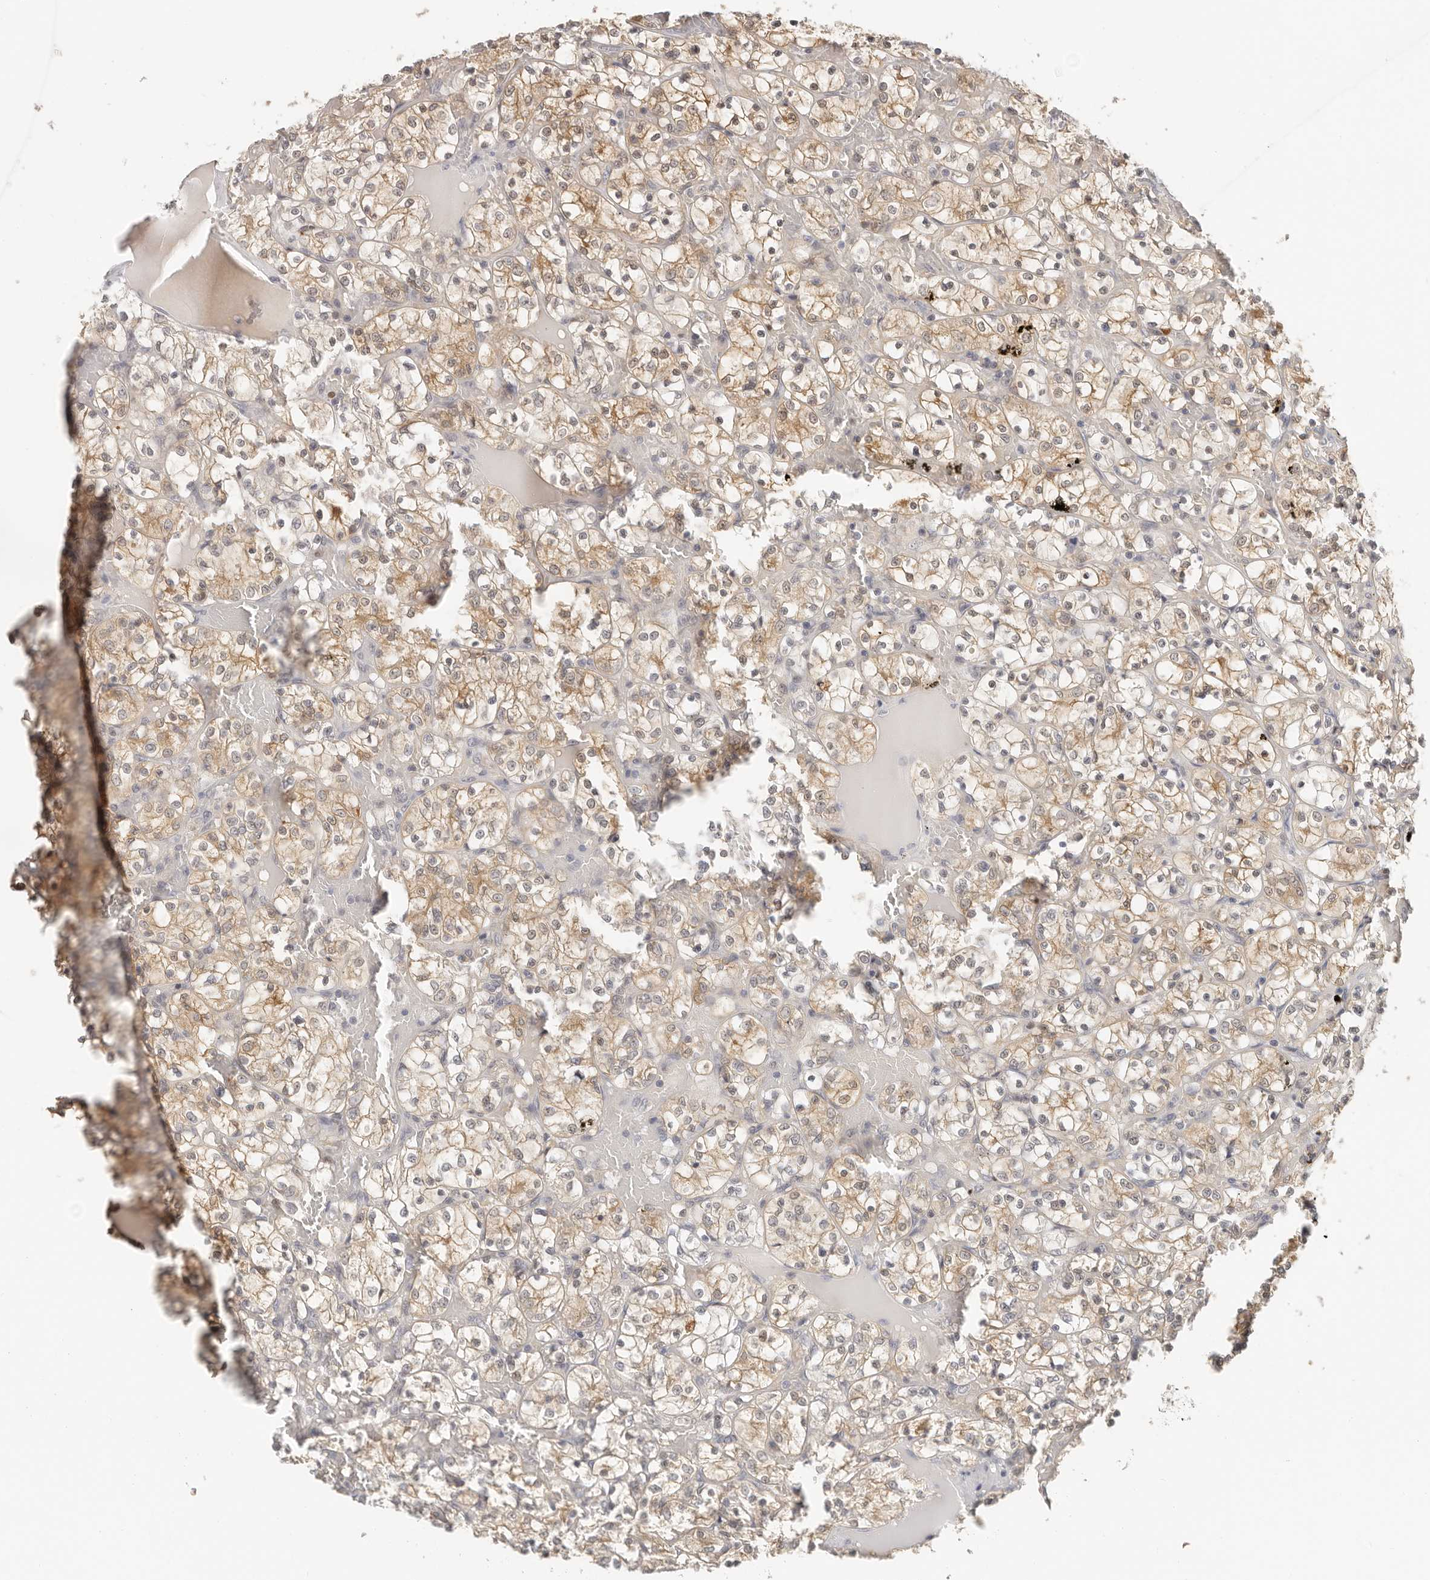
{"staining": {"intensity": "moderate", "quantity": ">75%", "location": "cytoplasmic/membranous"}, "tissue": "renal cancer", "cell_type": "Tumor cells", "image_type": "cancer", "snomed": [{"axis": "morphology", "description": "Adenocarcinoma, NOS"}, {"axis": "topography", "description": "Kidney"}], "caption": "Protein expression by IHC demonstrates moderate cytoplasmic/membranous staining in about >75% of tumor cells in adenocarcinoma (renal).", "gene": "LARP7", "patient": {"sex": "female", "age": 69}}